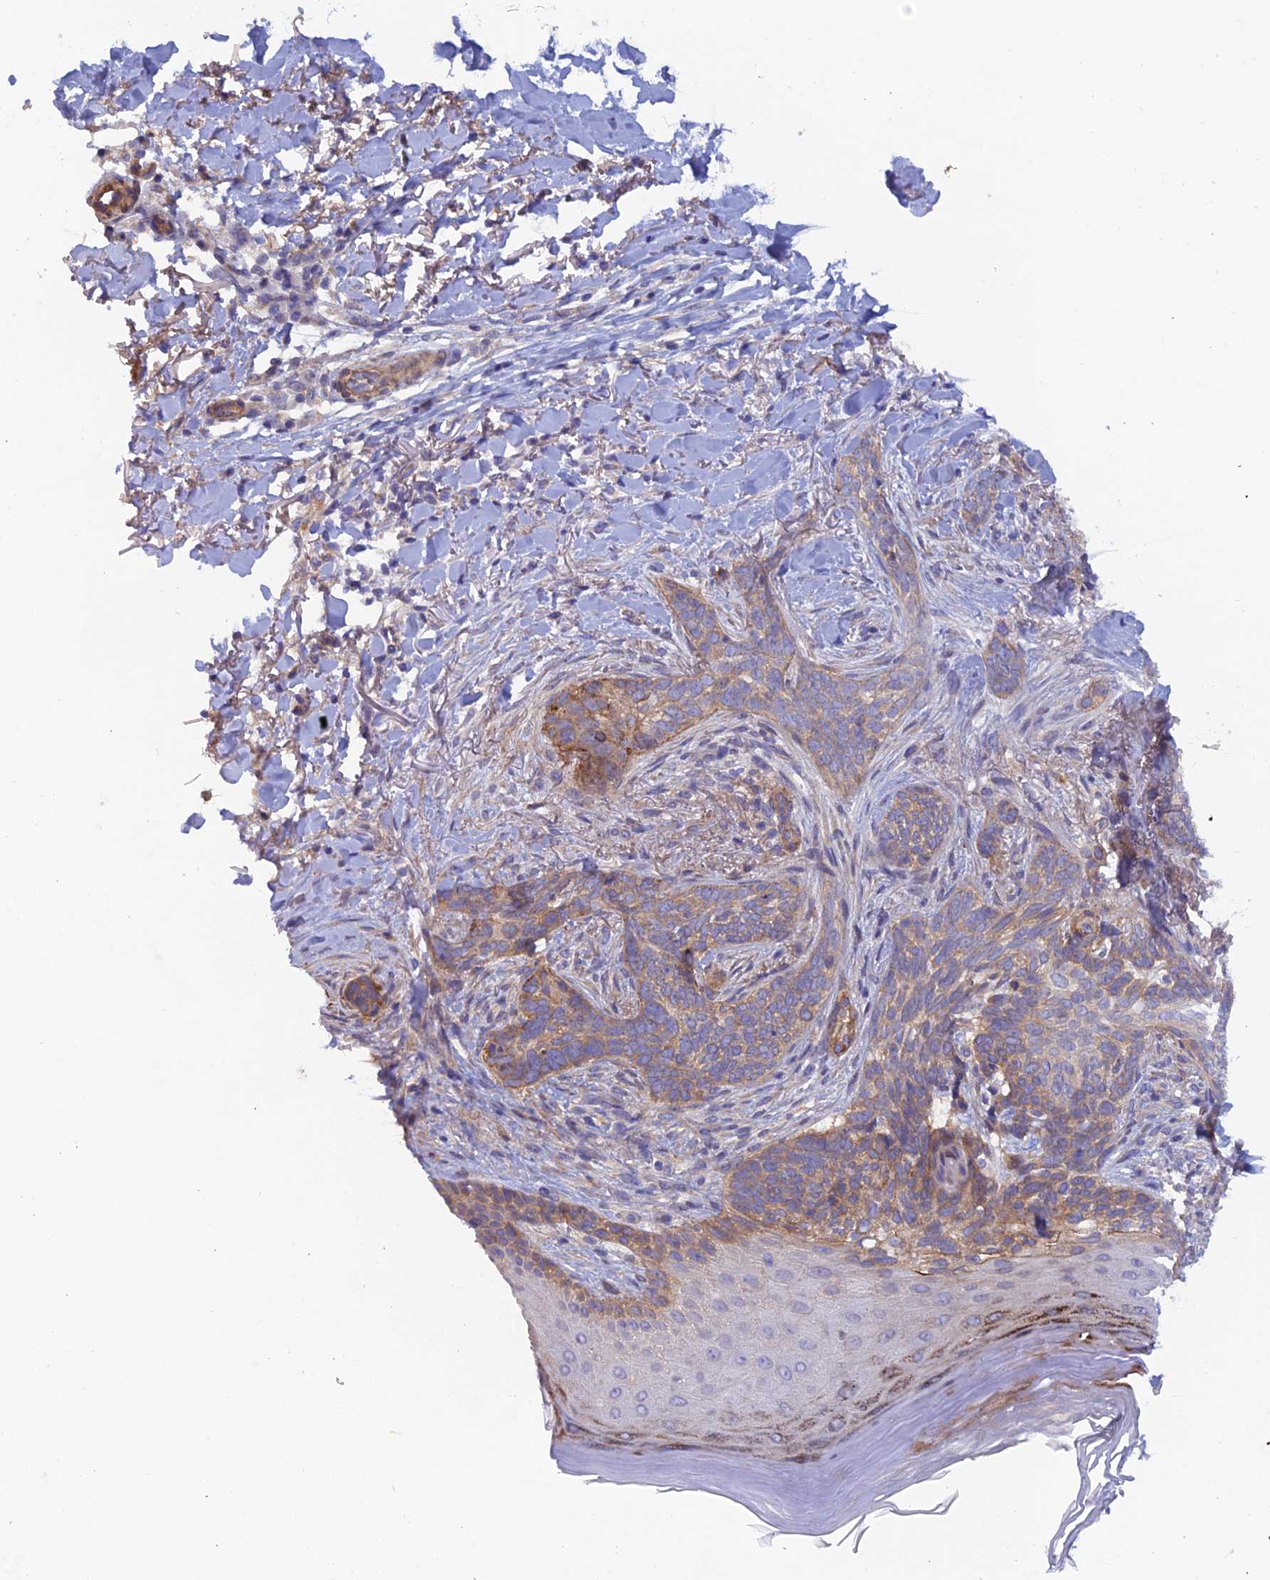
{"staining": {"intensity": "moderate", "quantity": "25%-75%", "location": "cytoplasmic/membranous"}, "tissue": "skin cancer", "cell_type": "Tumor cells", "image_type": "cancer", "snomed": [{"axis": "morphology", "description": "Normal tissue, NOS"}, {"axis": "morphology", "description": "Basal cell carcinoma"}, {"axis": "topography", "description": "Skin"}], "caption": "Immunohistochemistry (IHC) photomicrograph of skin basal cell carcinoma stained for a protein (brown), which reveals medium levels of moderate cytoplasmic/membranous staining in about 25%-75% of tumor cells.", "gene": "FZR1", "patient": {"sex": "female", "age": 67}}